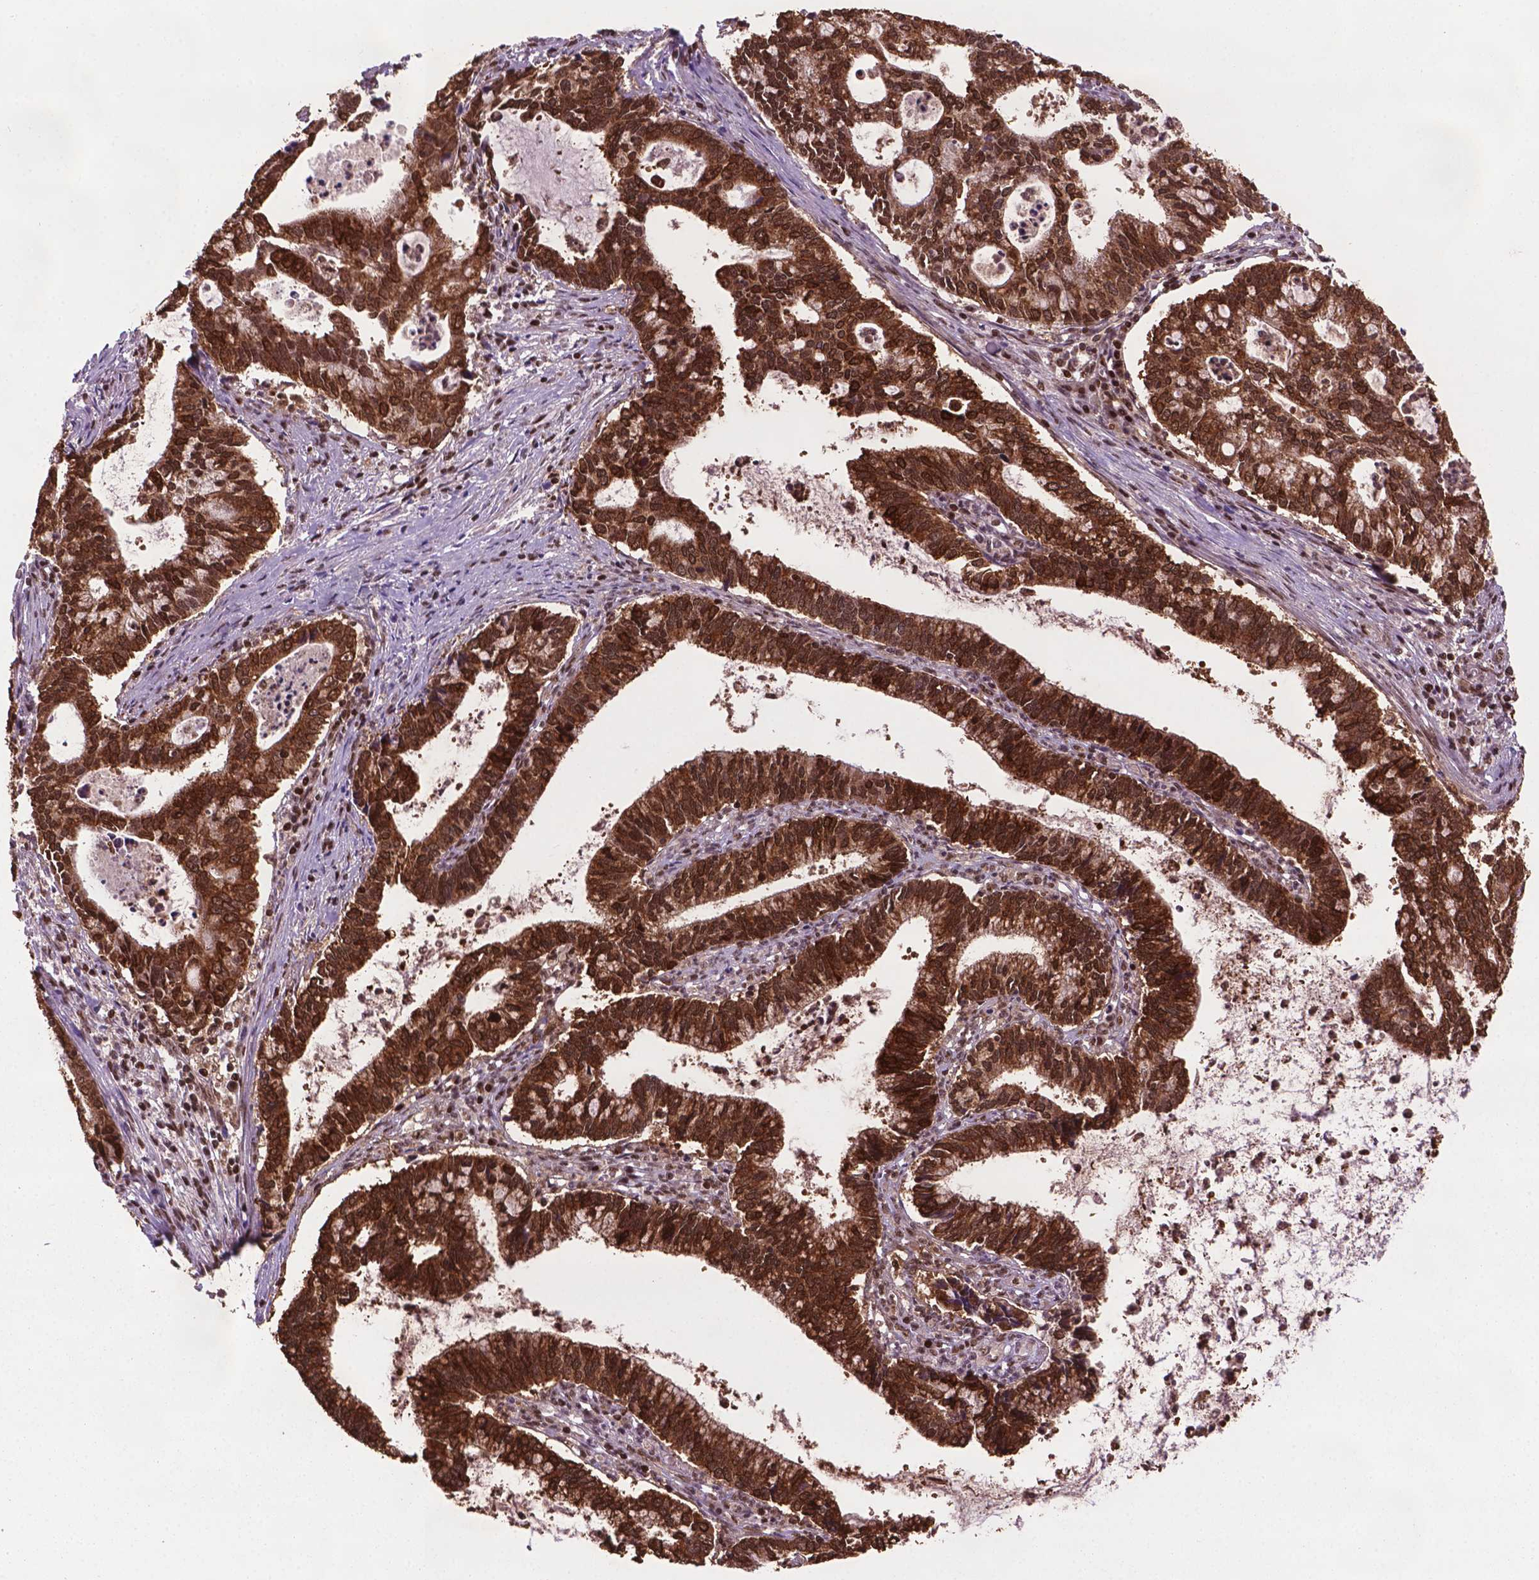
{"staining": {"intensity": "strong", "quantity": ">75%", "location": "nuclear"}, "tissue": "cervical cancer", "cell_type": "Tumor cells", "image_type": "cancer", "snomed": [{"axis": "morphology", "description": "Adenocarcinoma, NOS"}, {"axis": "topography", "description": "Cervix"}], "caption": "This is an image of immunohistochemistry staining of adenocarcinoma (cervical), which shows strong staining in the nuclear of tumor cells.", "gene": "SIRT6", "patient": {"sex": "female", "age": 42}}